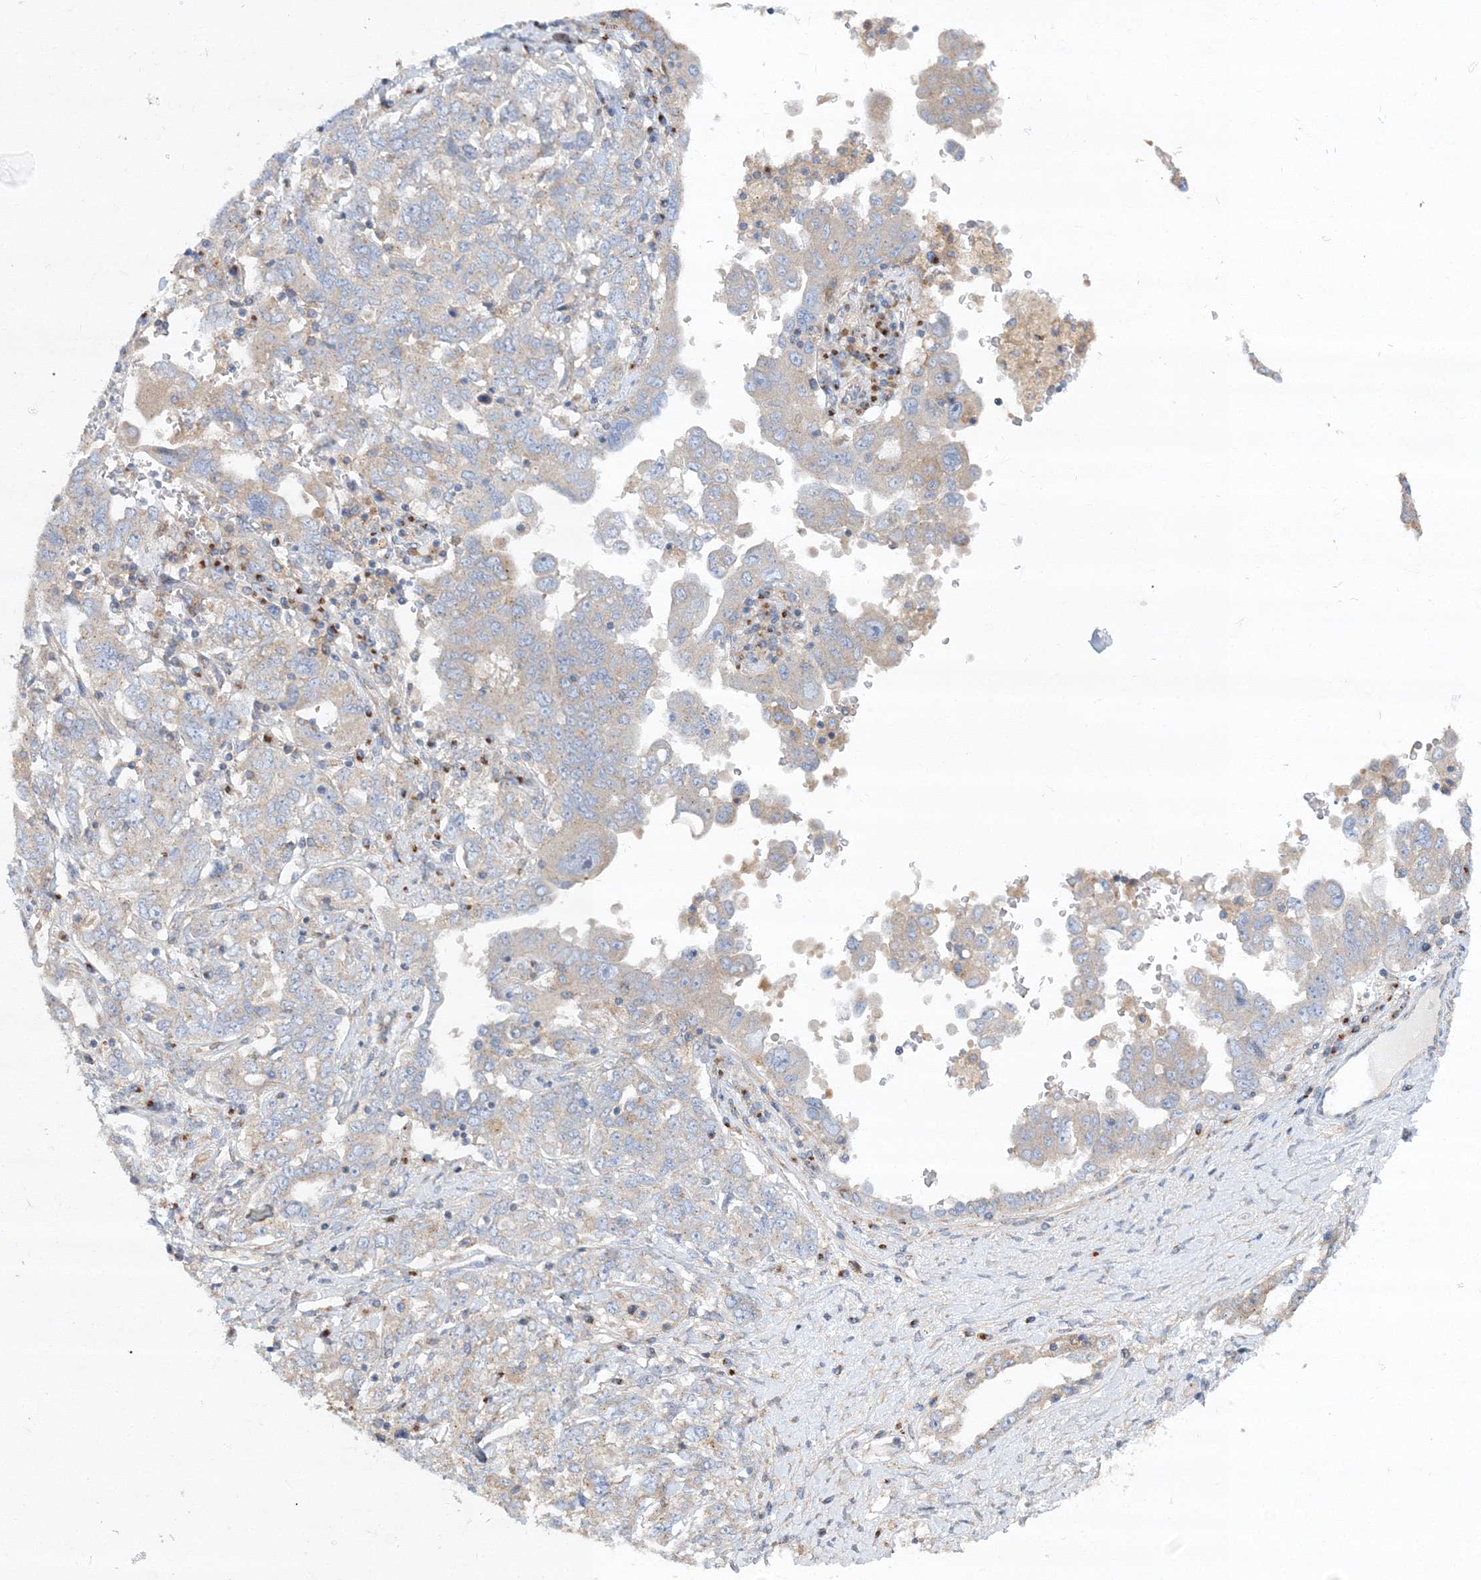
{"staining": {"intensity": "negative", "quantity": "none", "location": "none"}, "tissue": "ovarian cancer", "cell_type": "Tumor cells", "image_type": "cancer", "snomed": [{"axis": "morphology", "description": "Carcinoma, endometroid"}, {"axis": "topography", "description": "Ovary"}], "caption": "The IHC micrograph has no significant expression in tumor cells of ovarian cancer tissue.", "gene": "SEC23IP", "patient": {"sex": "female", "age": 62}}